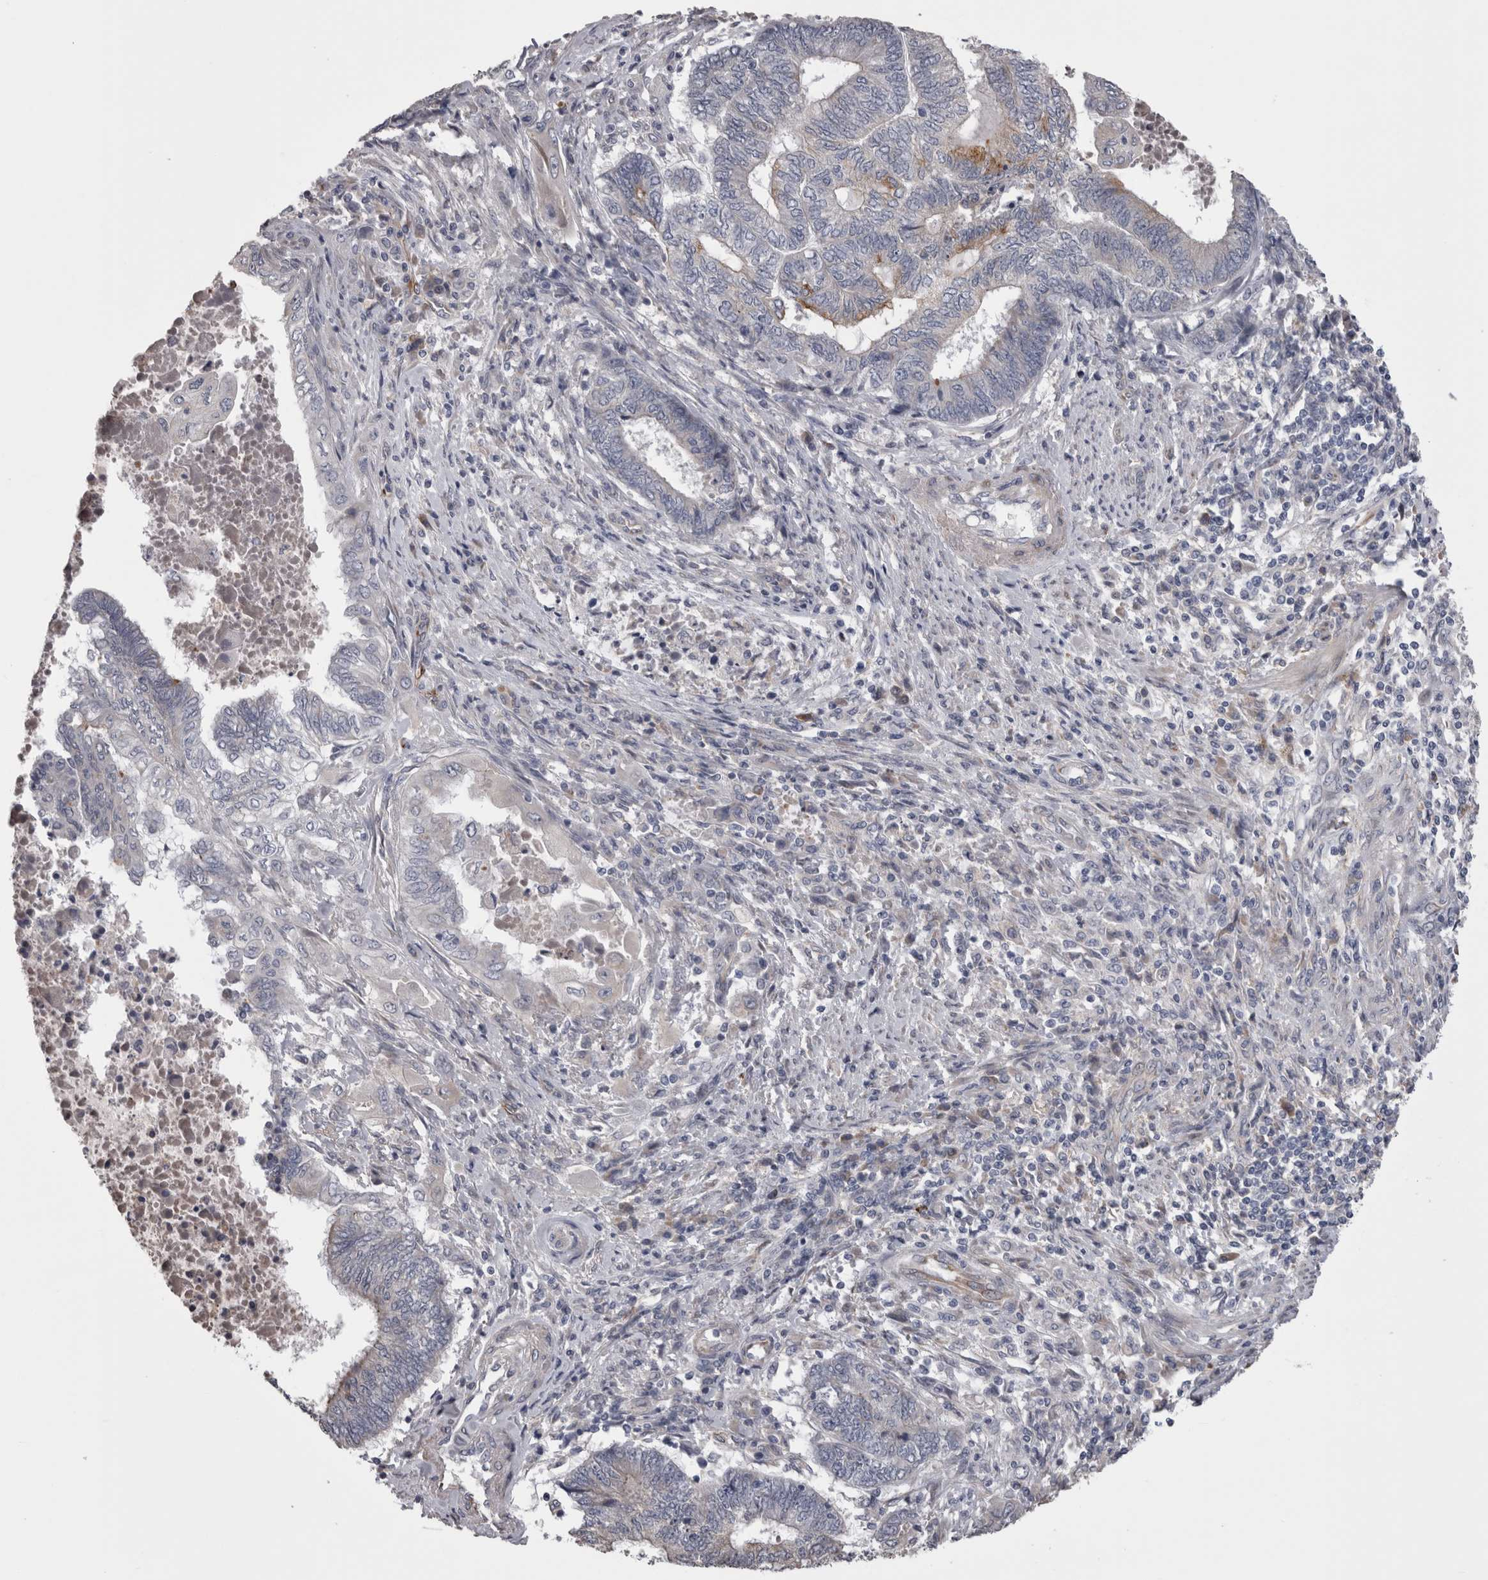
{"staining": {"intensity": "negative", "quantity": "none", "location": "none"}, "tissue": "endometrial cancer", "cell_type": "Tumor cells", "image_type": "cancer", "snomed": [{"axis": "morphology", "description": "Adenocarcinoma, NOS"}, {"axis": "topography", "description": "Uterus"}, {"axis": "topography", "description": "Endometrium"}], "caption": "Human endometrial adenocarcinoma stained for a protein using immunohistochemistry (IHC) shows no expression in tumor cells.", "gene": "STC1", "patient": {"sex": "female", "age": 70}}